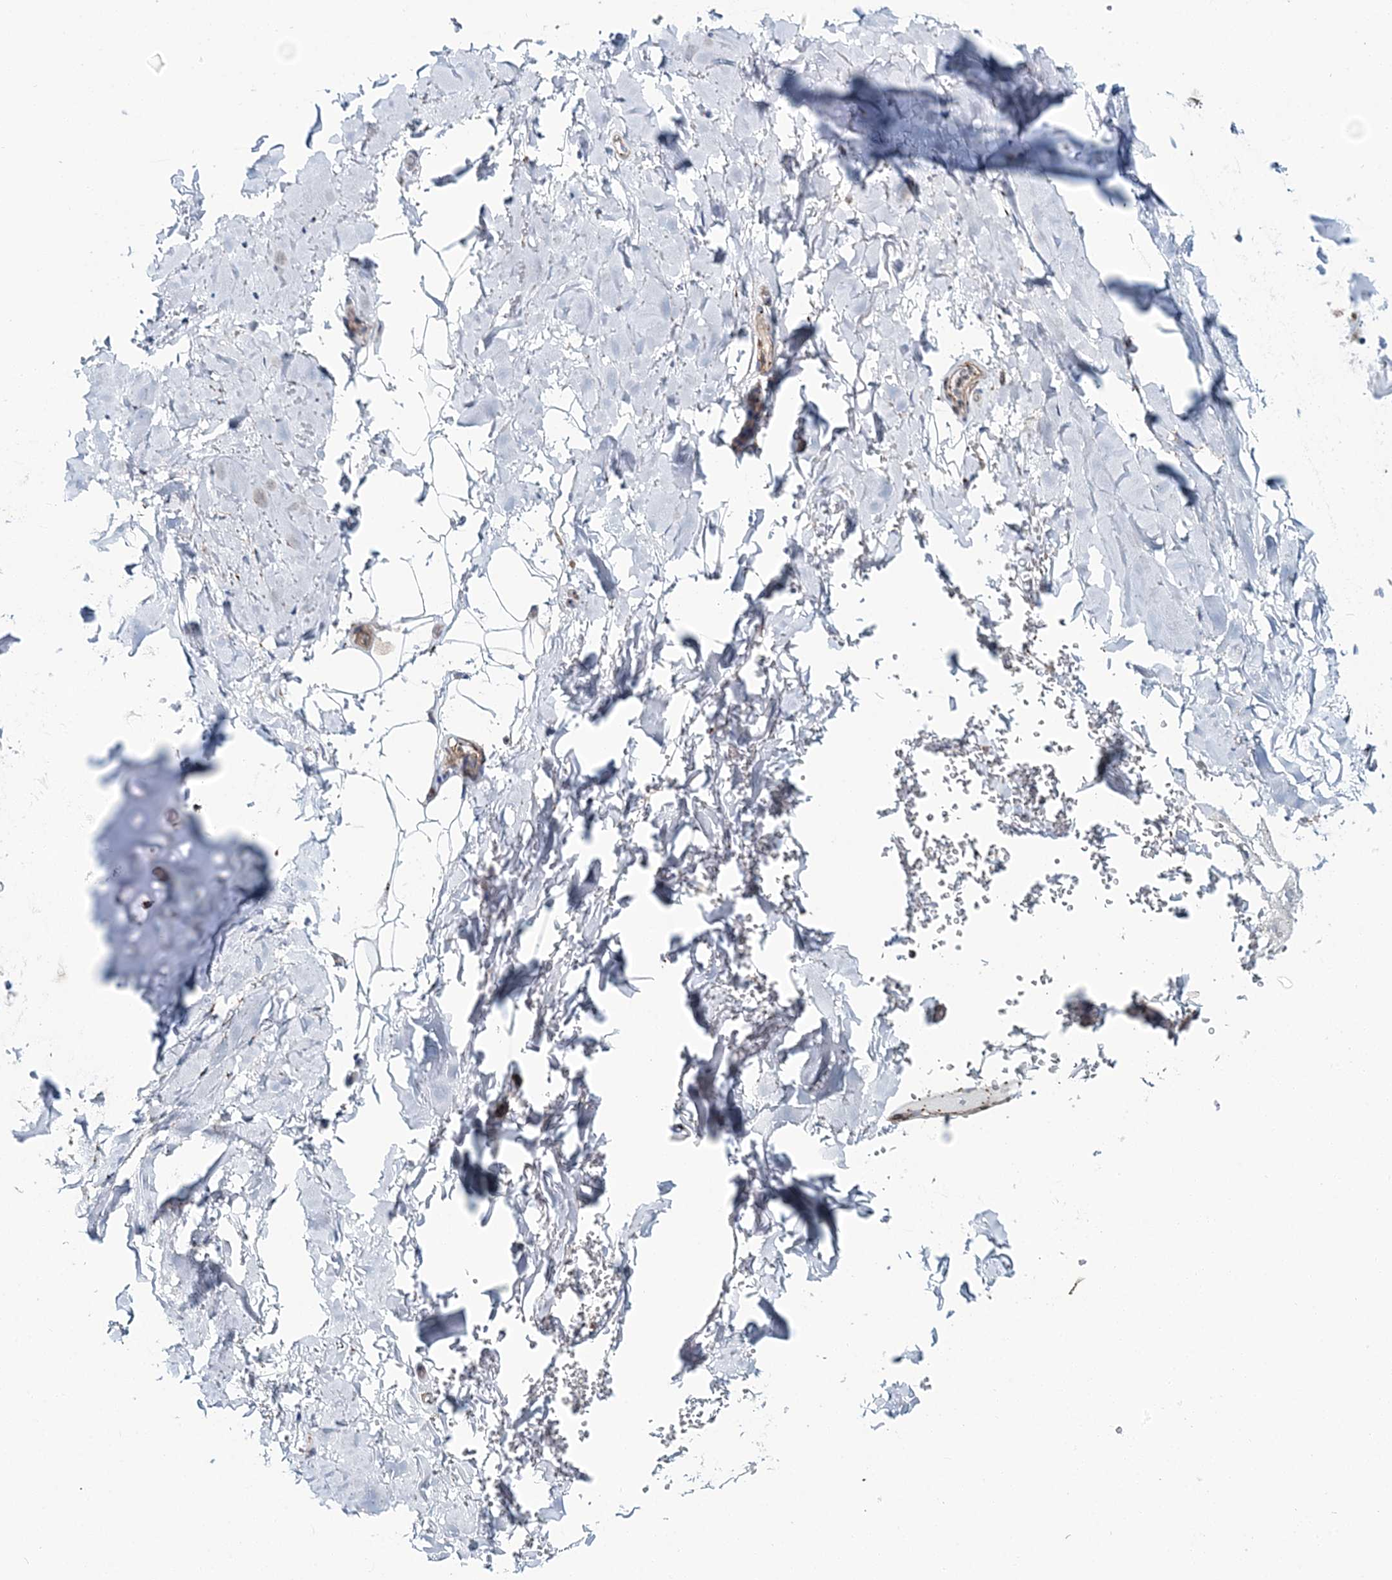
{"staining": {"intensity": "negative", "quantity": "none", "location": "none"}, "tissue": "adipose tissue", "cell_type": "Adipocytes", "image_type": "normal", "snomed": [{"axis": "morphology", "description": "Normal tissue, NOS"}, {"axis": "topography", "description": "Cartilage tissue"}], "caption": "This image is of unremarkable adipose tissue stained with immunohistochemistry to label a protein in brown with the nuclei are counter-stained blue. There is no expression in adipocytes.", "gene": "MAN1A2", "patient": {"sex": "female", "age": 63}}